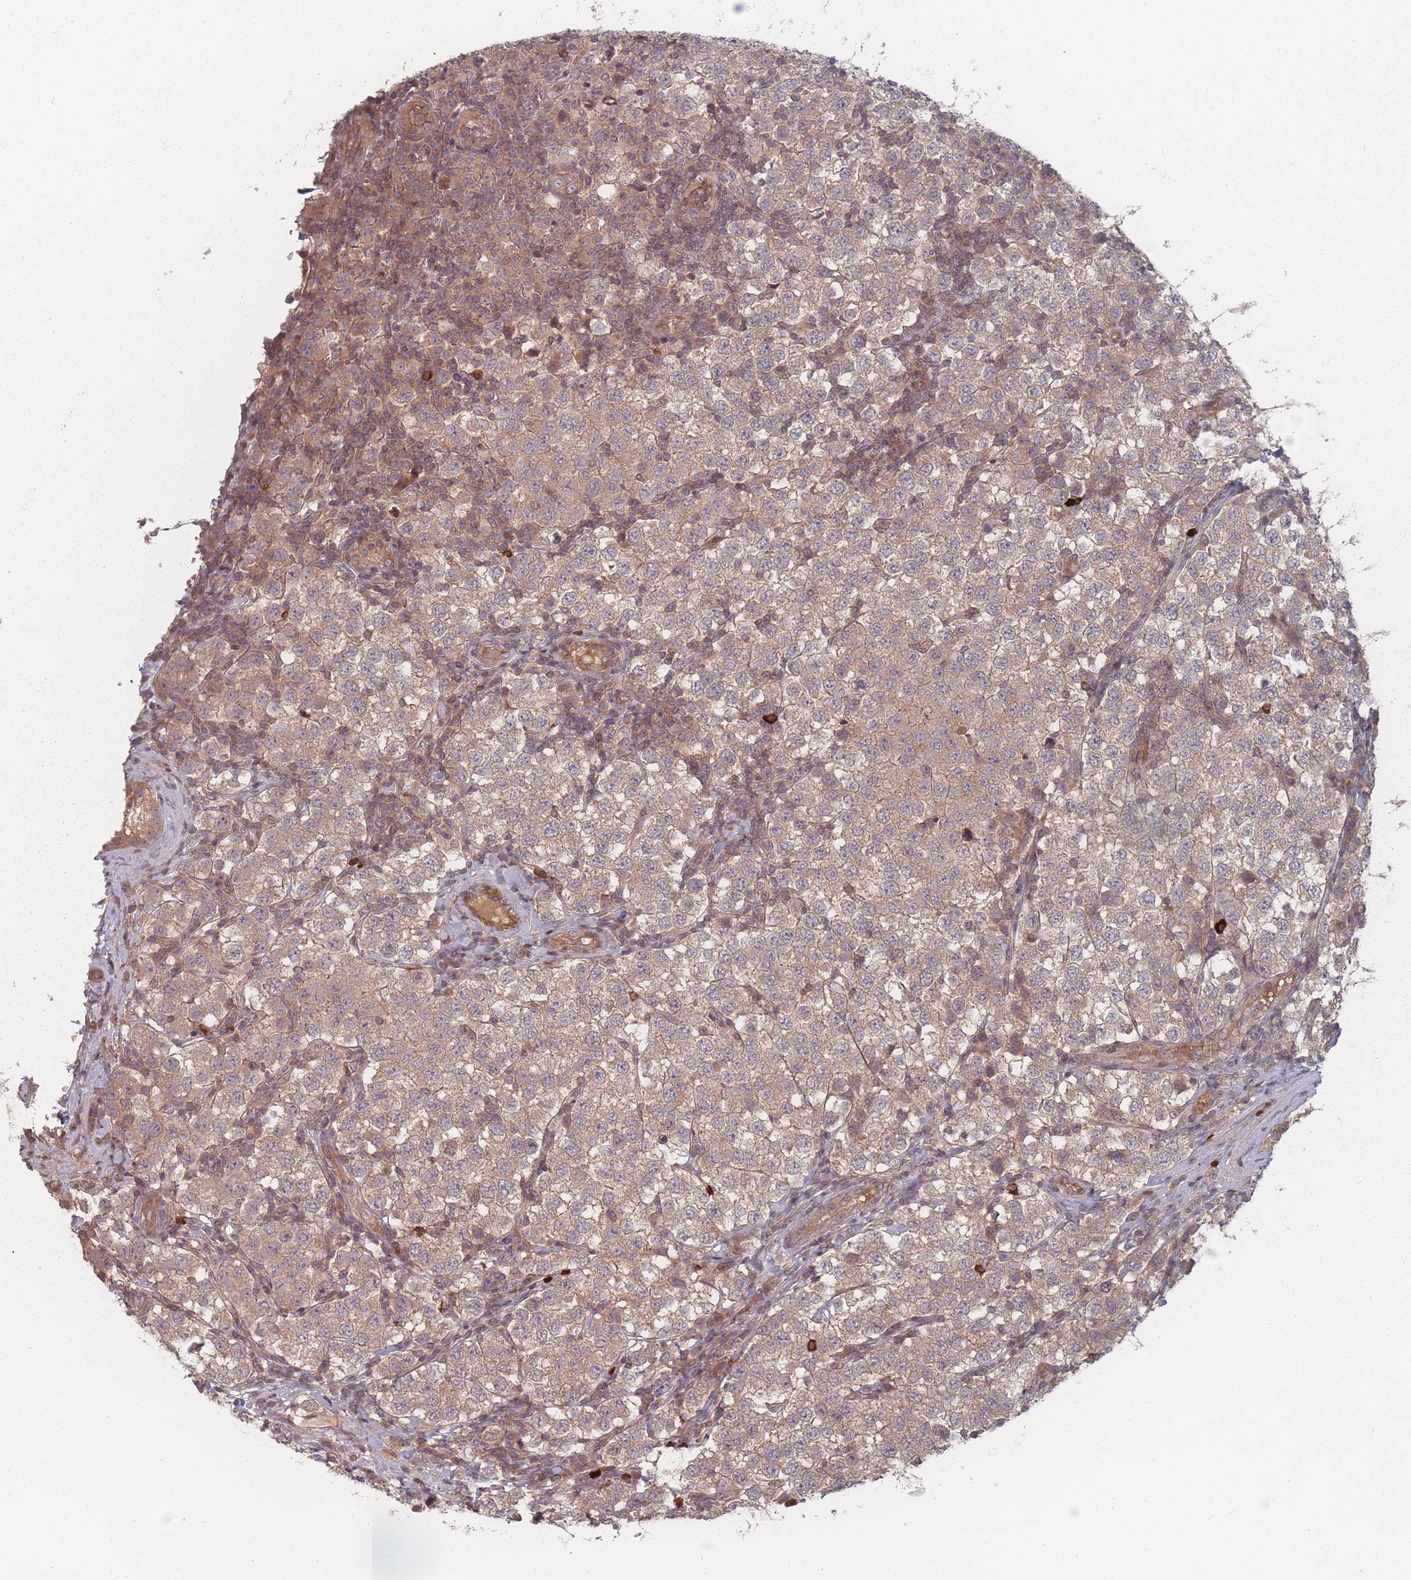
{"staining": {"intensity": "weak", "quantity": ">75%", "location": "cytoplasmic/membranous"}, "tissue": "testis cancer", "cell_type": "Tumor cells", "image_type": "cancer", "snomed": [{"axis": "morphology", "description": "Seminoma, NOS"}, {"axis": "topography", "description": "Testis"}], "caption": "Weak cytoplasmic/membranous protein positivity is present in approximately >75% of tumor cells in testis cancer (seminoma). (DAB (3,3'-diaminobenzidine) IHC with brightfield microscopy, high magnification).", "gene": "HAGH", "patient": {"sex": "male", "age": 34}}